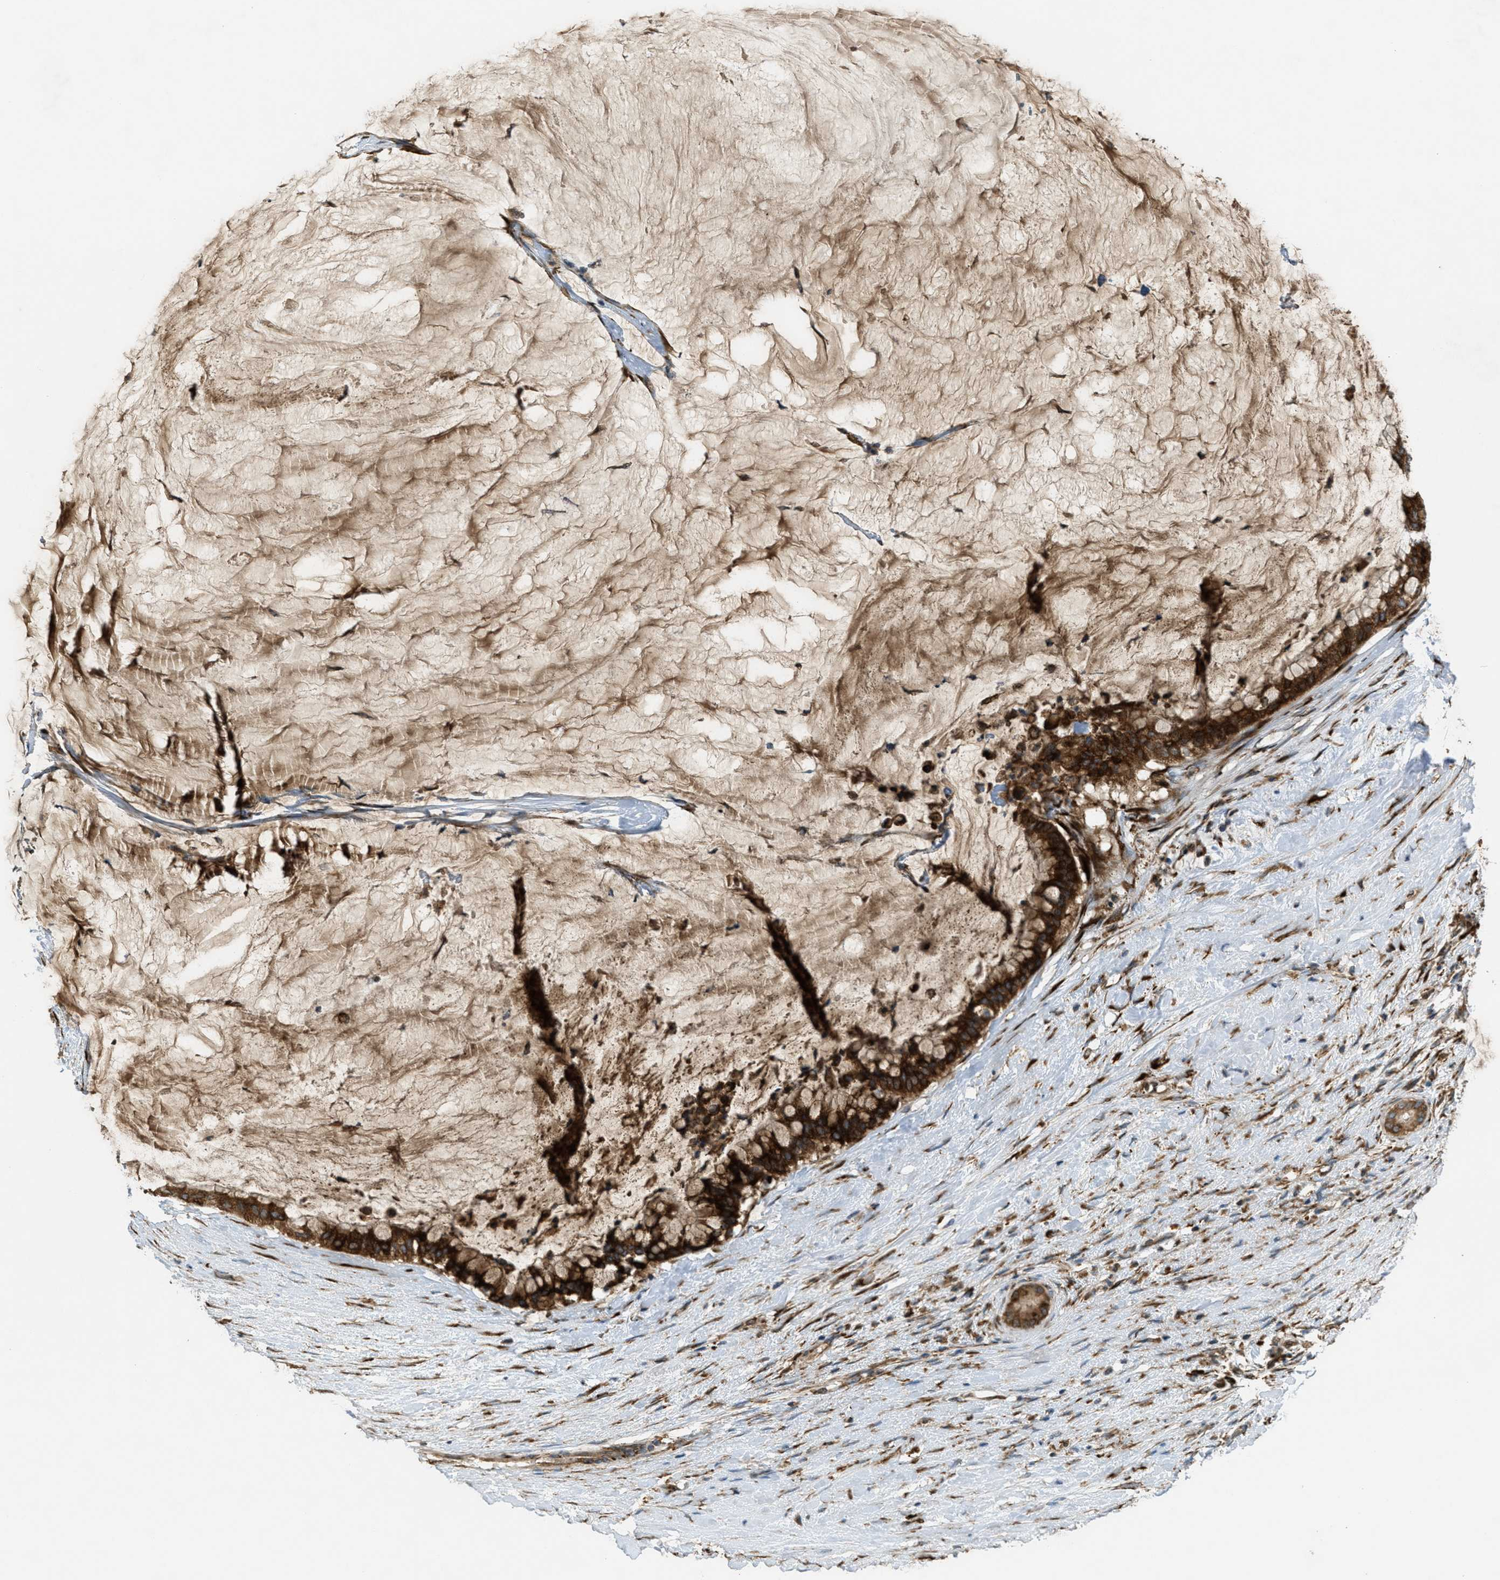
{"staining": {"intensity": "strong", "quantity": ">75%", "location": "cytoplasmic/membranous"}, "tissue": "pancreatic cancer", "cell_type": "Tumor cells", "image_type": "cancer", "snomed": [{"axis": "morphology", "description": "Adenocarcinoma, NOS"}, {"axis": "topography", "description": "Pancreas"}], "caption": "A brown stain highlights strong cytoplasmic/membranous positivity of a protein in human pancreatic adenocarcinoma tumor cells.", "gene": "PCDH18", "patient": {"sex": "male", "age": 41}}